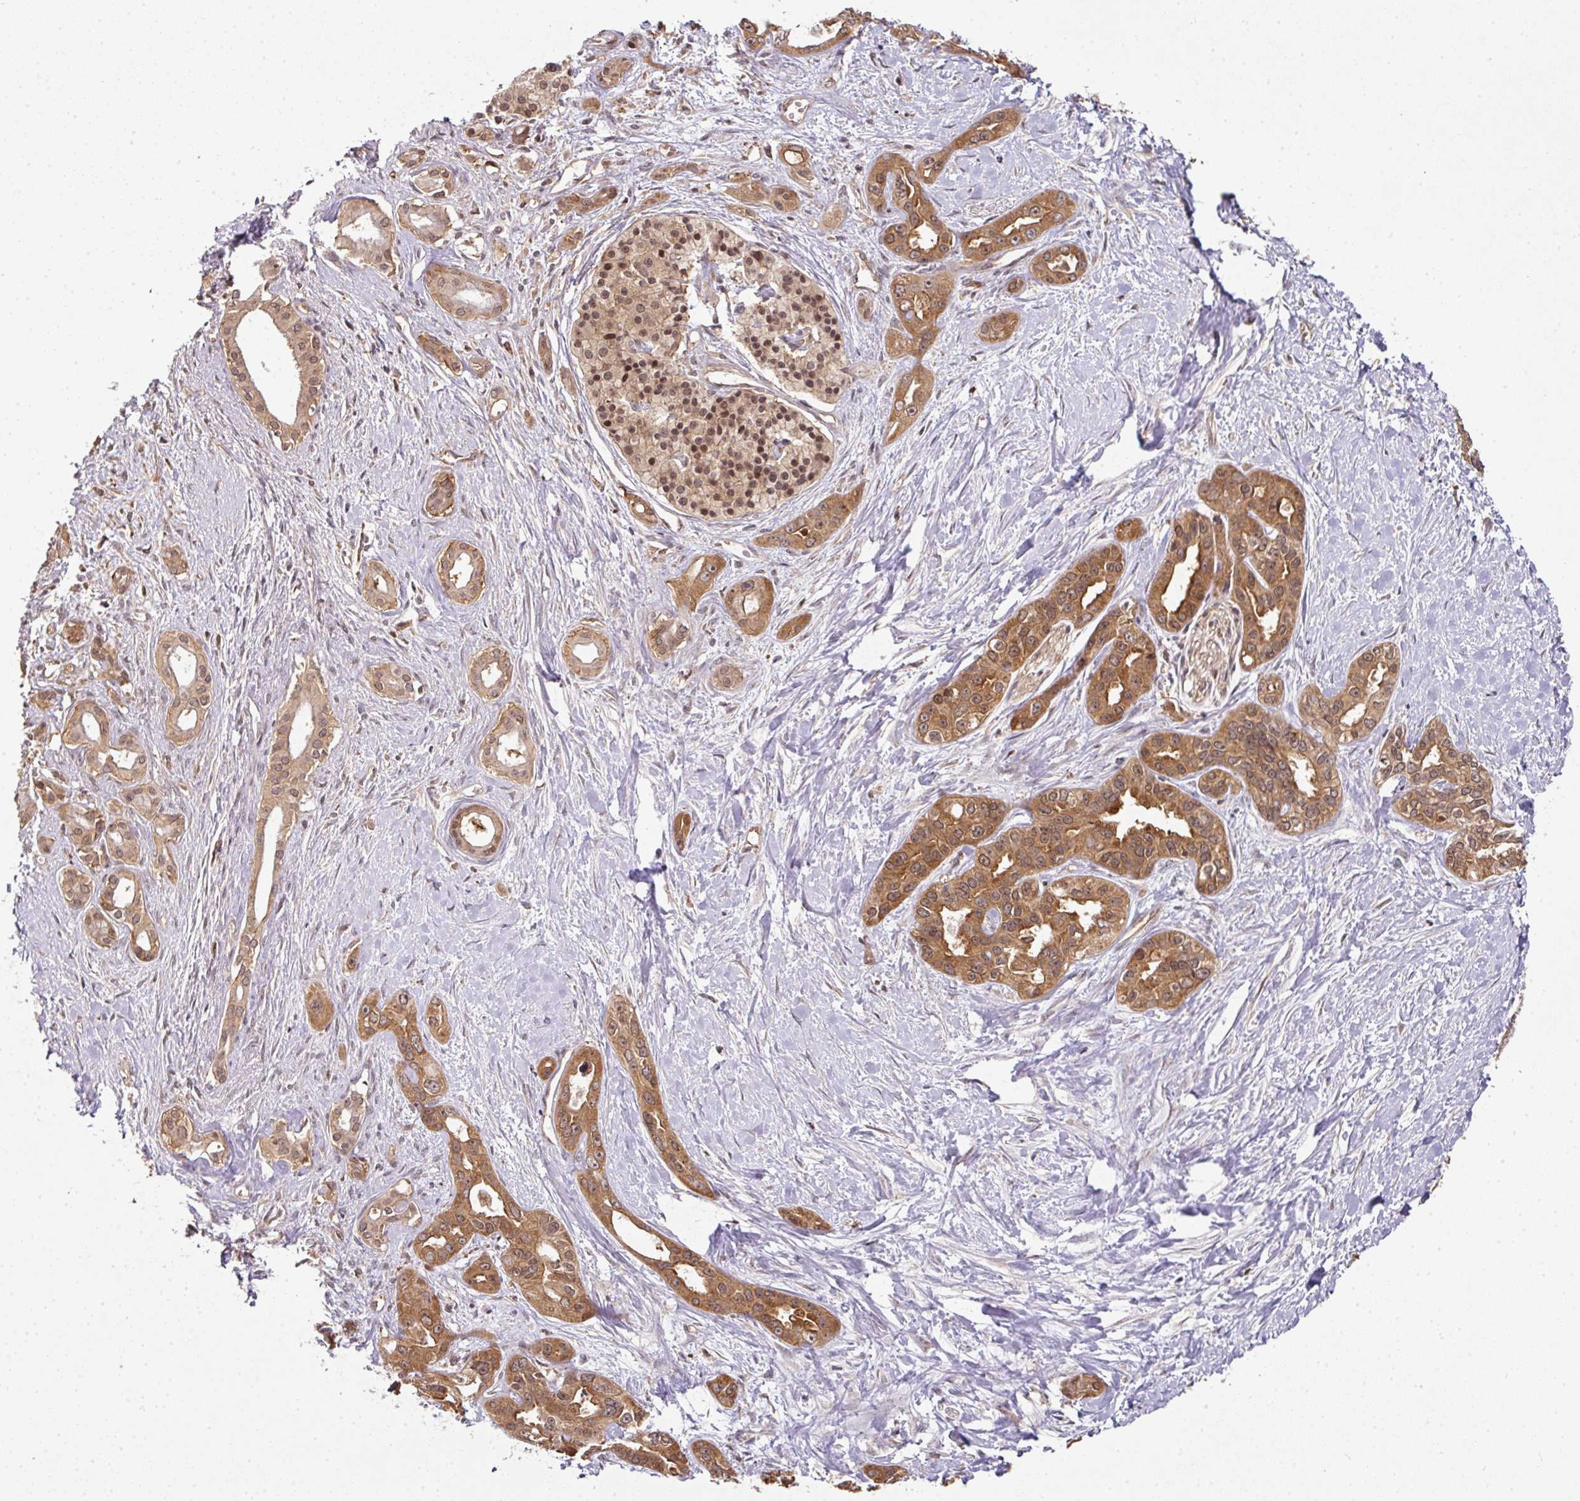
{"staining": {"intensity": "moderate", "quantity": ">75%", "location": "cytoplasmic/membranous,nuclear"}, "tissue": "pancreatic cancer", "cell_type": "Tumor cells", "image_type": "cancer", "snomed": [{"axis": "morphology", "description": "Adenocarcinoma, NOS"}, {"axis": "topography", "description": "Pancreas"}], "caption": "Protein staining of pancreatic adenocarcinoma tissue reveals moderate cytoplasmic/membranous and nuclear staining in approximately >75% of tumor cells.", "gene": "ANKRD18A", "patient": {"sex": "female", "age": 50}}